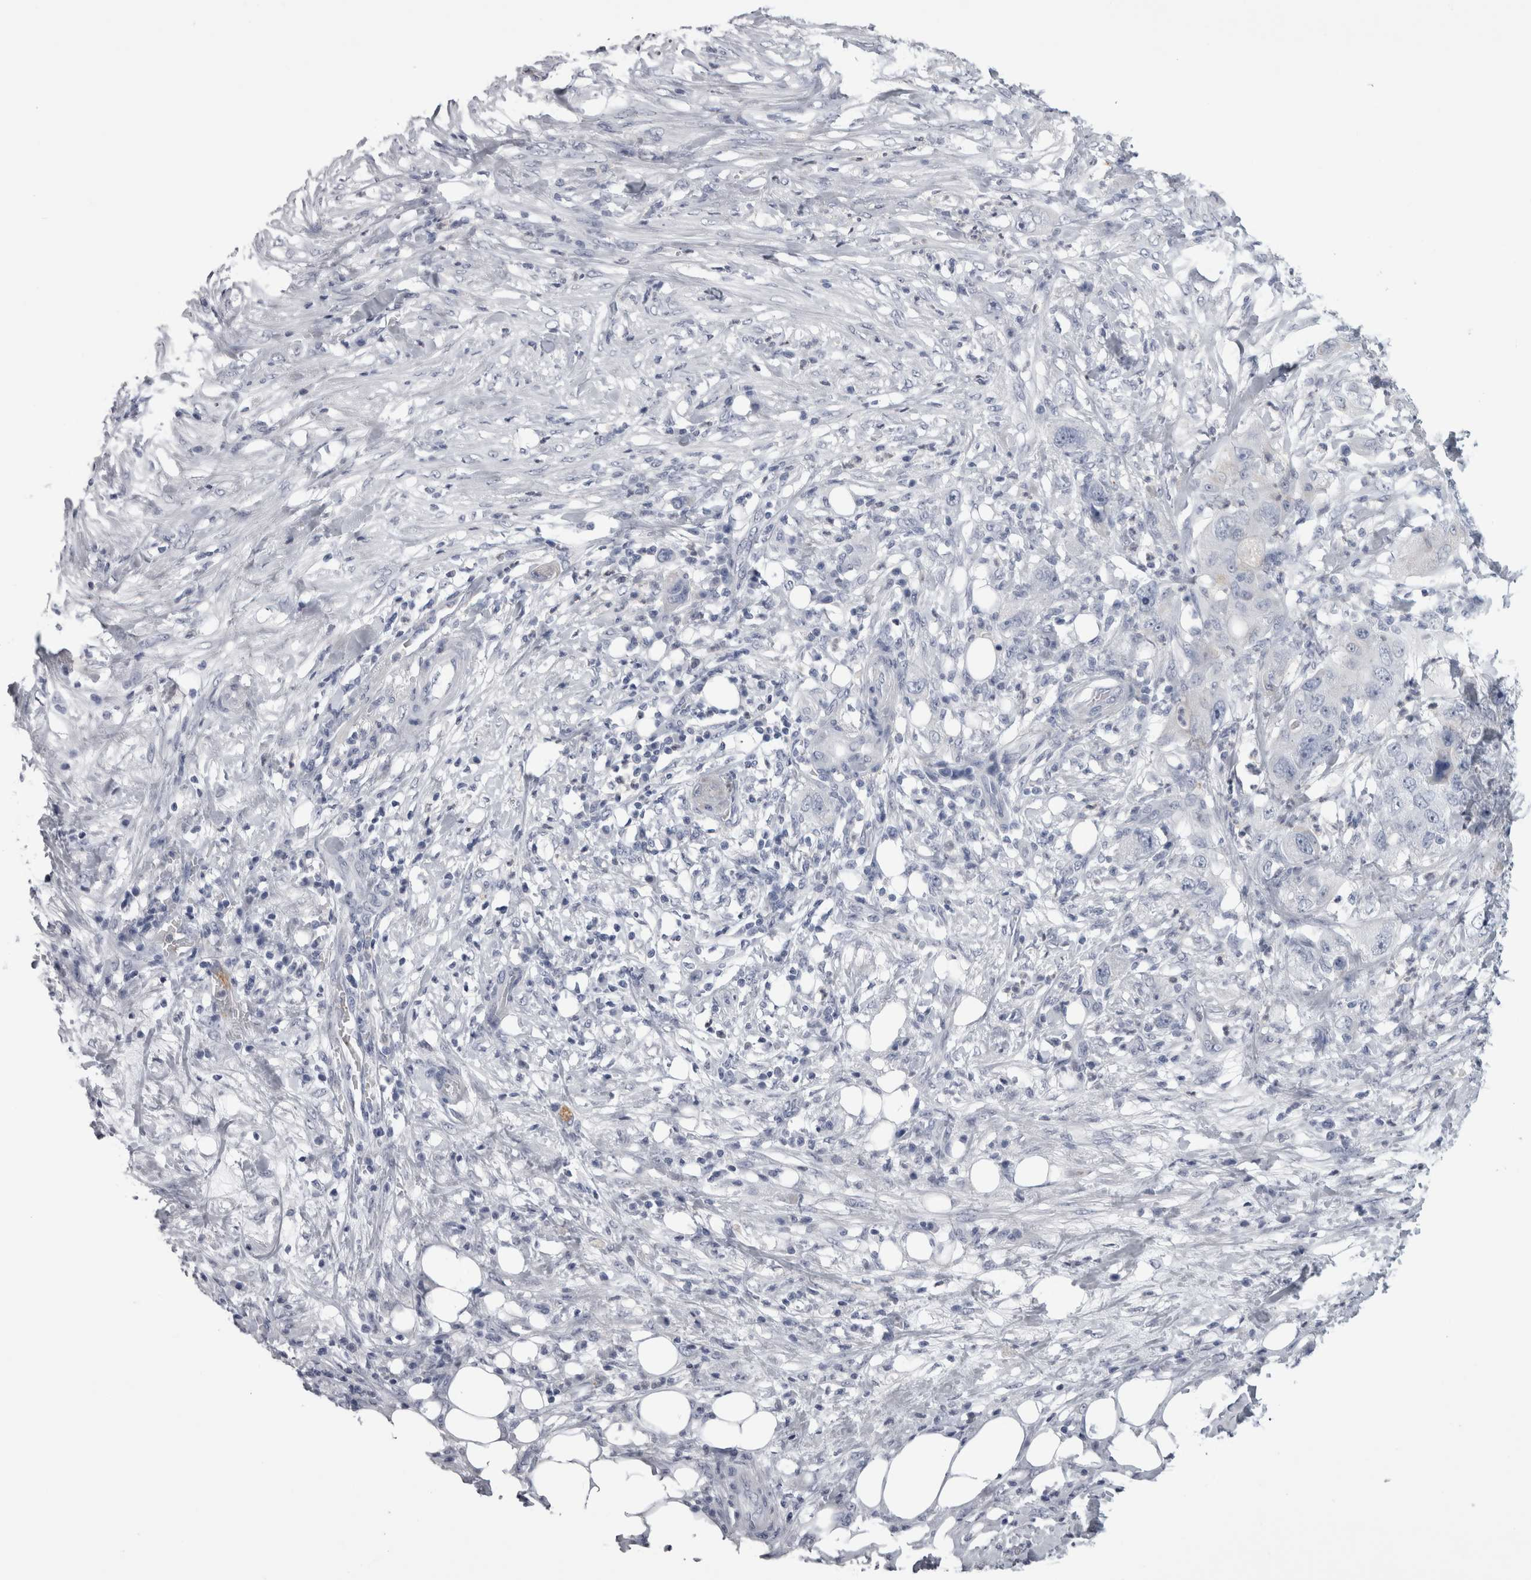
{"staining": {"intensity": "negative", "quantity": "none", "location": "none"}, "tissue": "pancreatic cancer", "cell_type": "Tumor cells", "image_type": "cancer", "snomed": [{"axis": "morphology", "description": "Adenocarcinoma, NOS"}, {"axis": "topography", "description": "Pancreas"}], "caption": "Tumor cells are negative for protein expression in human pancreatic adenocarcinoma.", "gene": "ALDH8A1", "patient": {"sex": "female", "age": 78}}